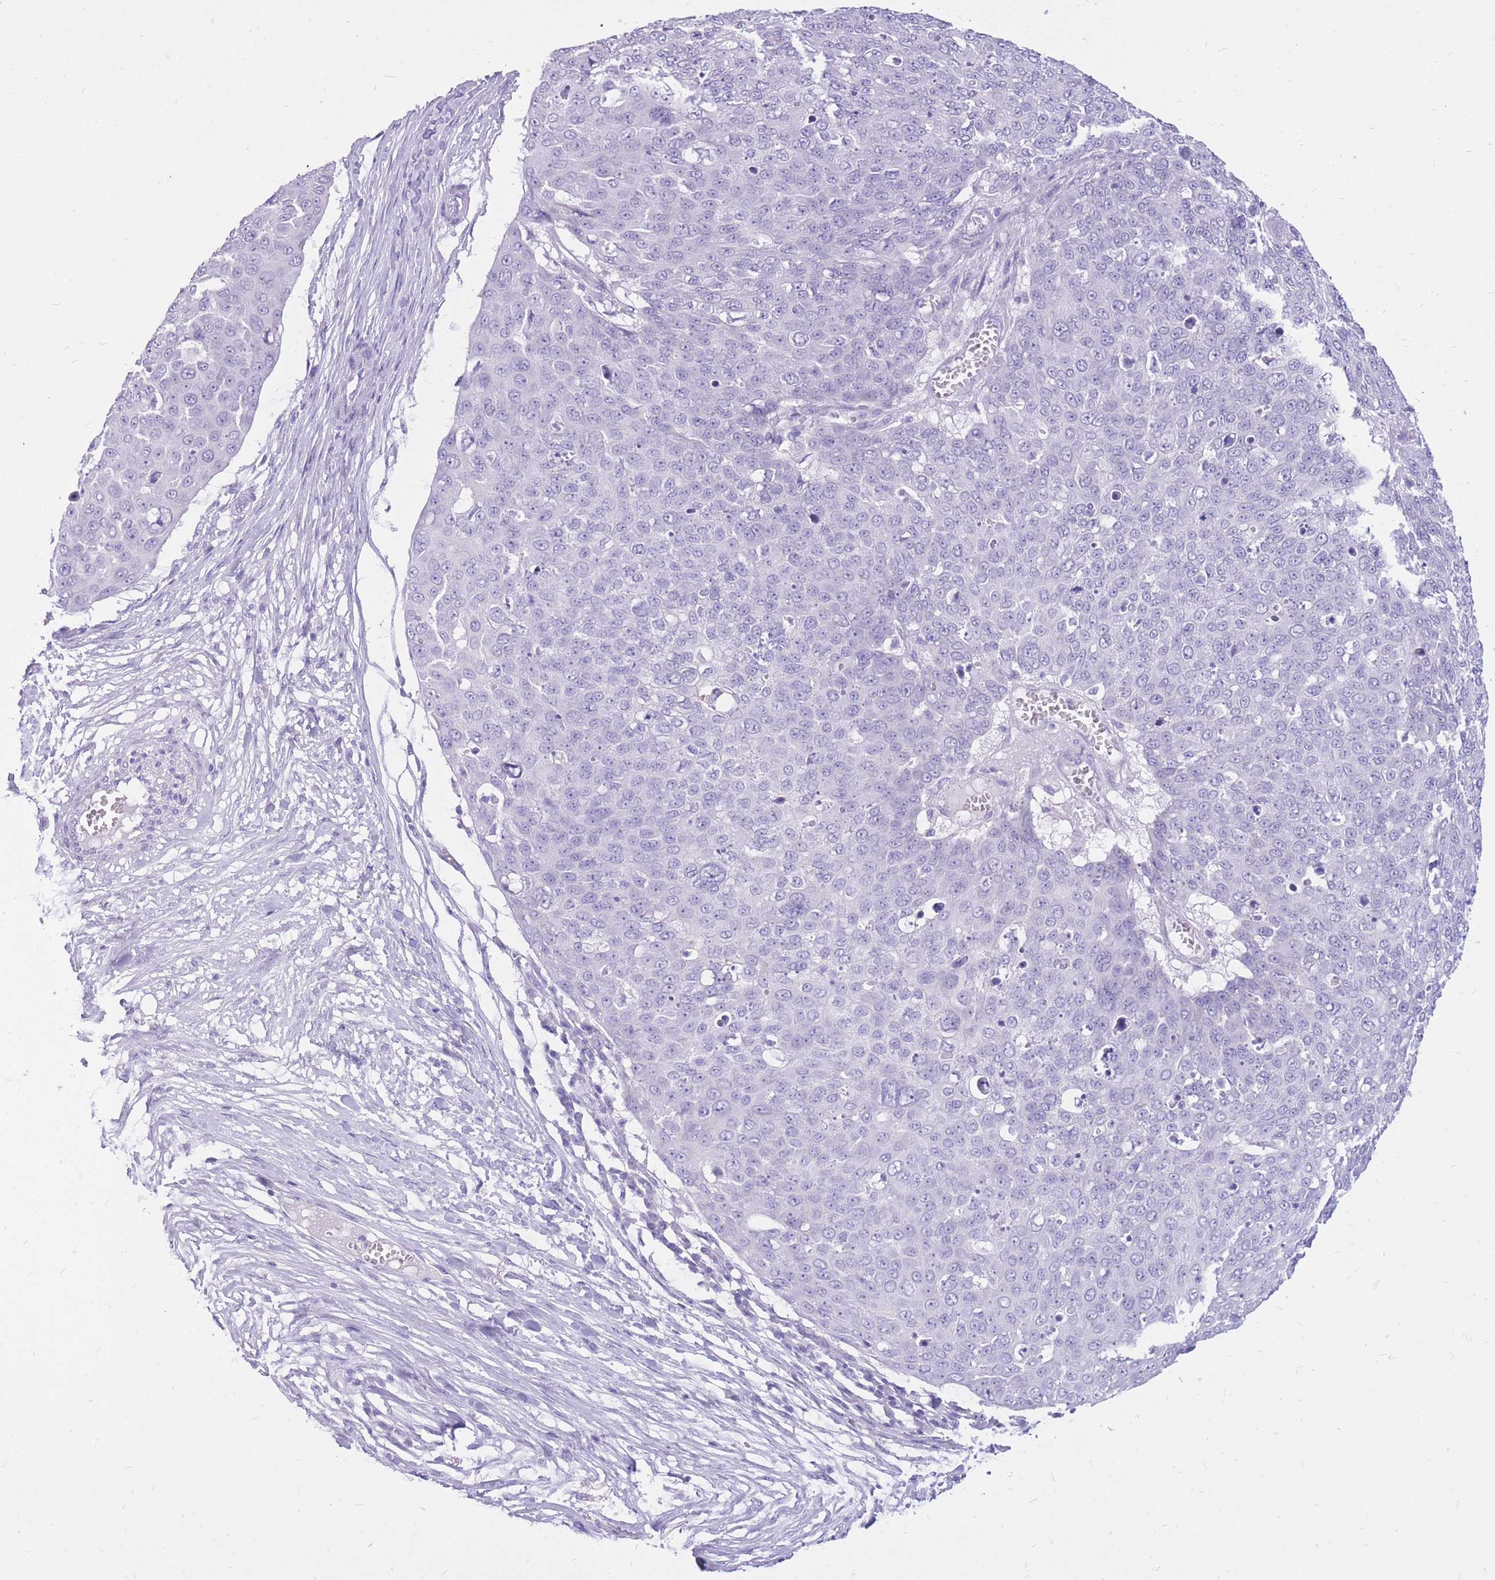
{"staining": {"intensity": "negative", "quantity": "none", "location": "none"}, "tissue": "skin cancer", "cell_type": "Tumor cells", "image_type": "cancer", "snomed": [{"axis": "morphology", "description": "Squamous cell carcinoma, NOS"}, {"axis": "topography", "description": "Skin"}], "caption": "Tumor cells are negative for protein expression in human skin cancer.", "gene": "CYP21A2", "patient": {"sex": "male", "age": 71}}